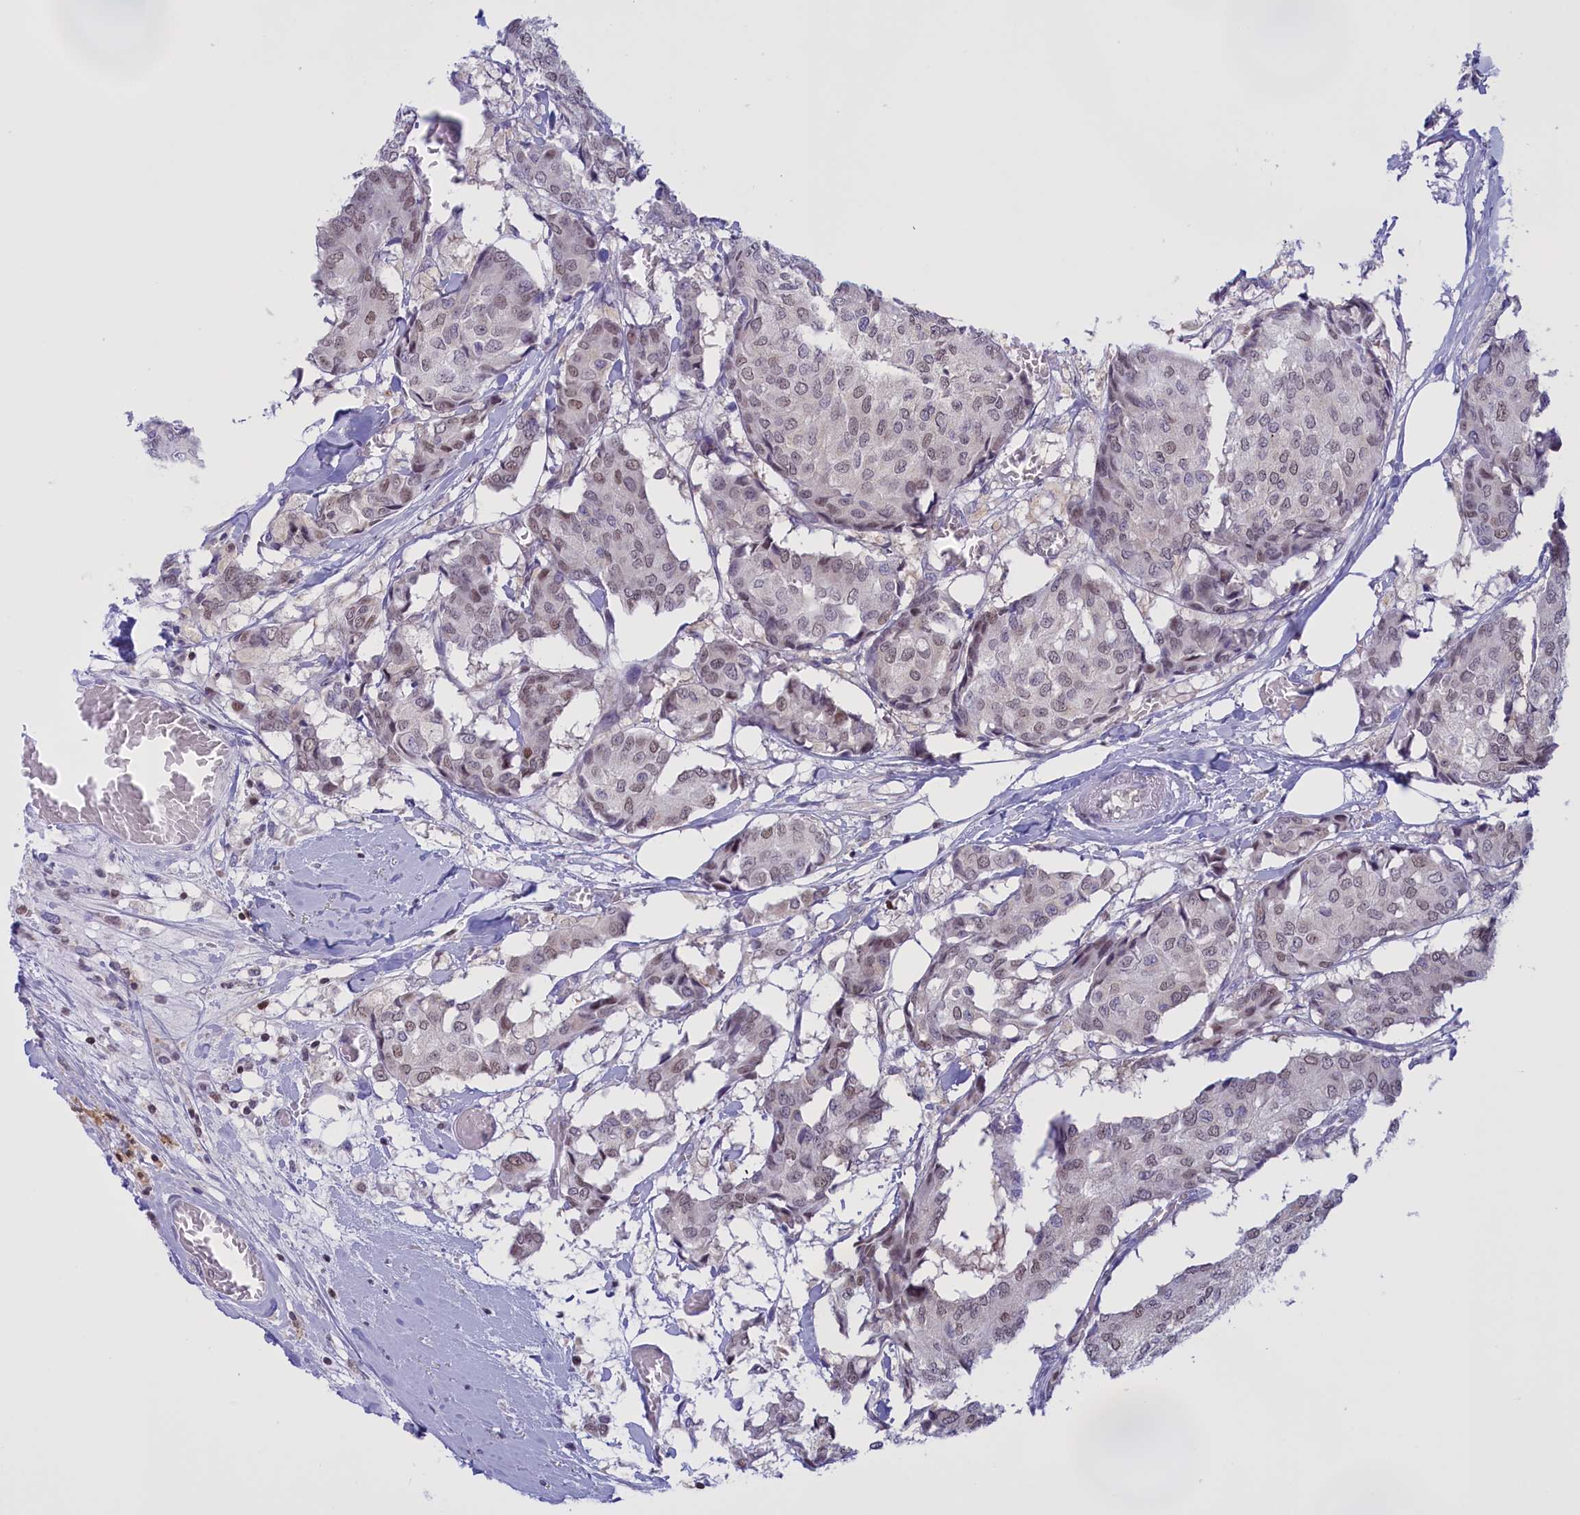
{"staining": {"intensity": "weak", "quantity": "<25%", "location": "nuclear"}, "tissue": "breast cancer", "cell_type": "Tumor cells", "image_type": "cancer", "snomed": [{"axis": "morphology", "description": "Duct carcinoma"}, {"axis": "topography", "description": "Breast"}], "caption": "A micrograph of invasive ductal carcinoma (breast) stained for a protein exhibits no brown staining in tumor cells.", "gene": "IZUMO2", "patient": {"sex": "female", "age": 75}}